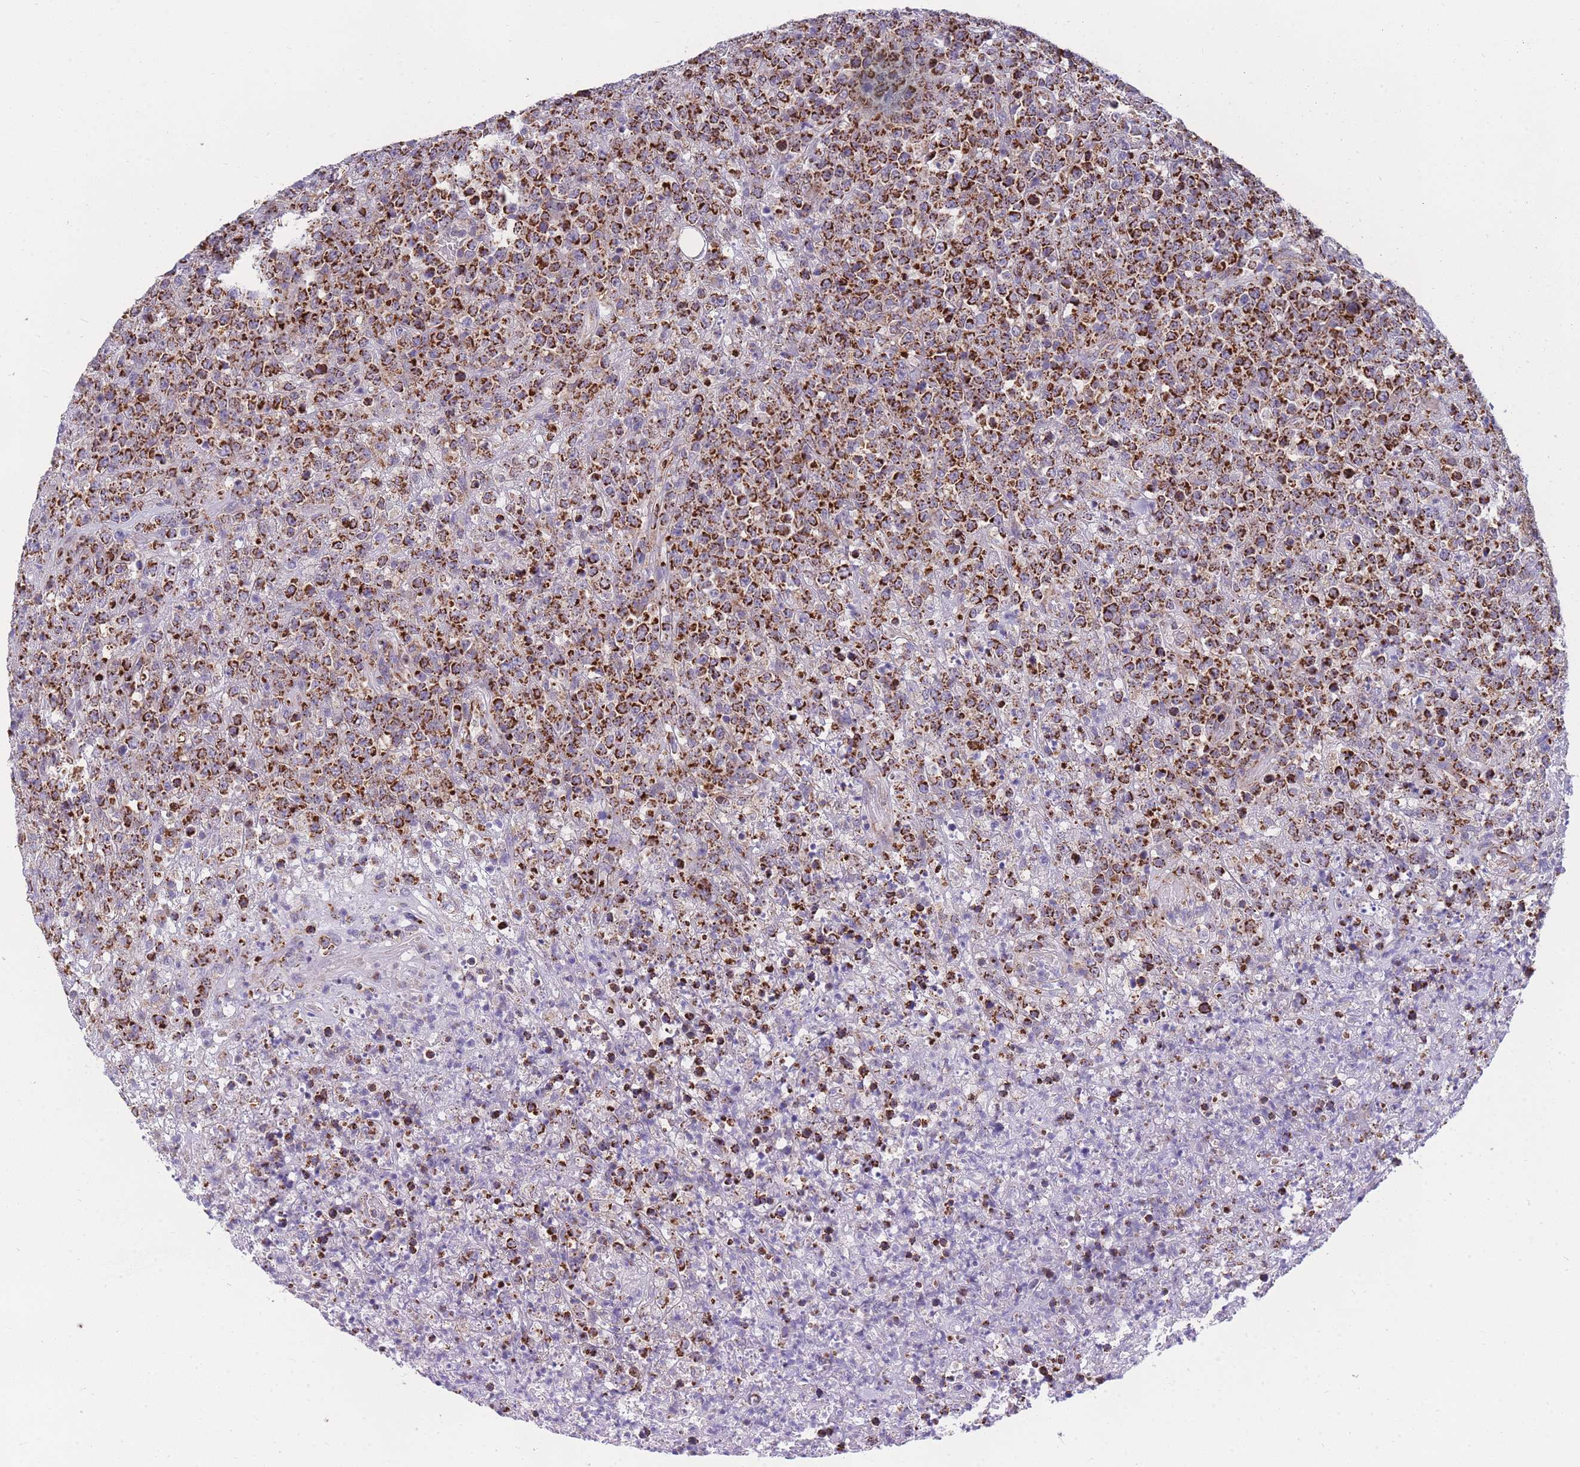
{"staining": {"intensity": "strong", "quantity": ">75%", "location": "cytoplasmic/membranous"}, "tissue": "lymphoma", "cell_type": "Tumor cells", "image_type": "cancer", "snomed": [{"axis": "morphology", "description": "Malignant lymphoma, non-Hodgkin's type, High grade"}, {"axis": "topography", "description": "Colon"}], "caption": "Strong cytoplasmic/membranous staining for a protein is present in about >75% of tumor cells of lymphoma using immunohistochemistry.", "gene": "MRPS11", "patient": {"sex": "female", "age": 53}}